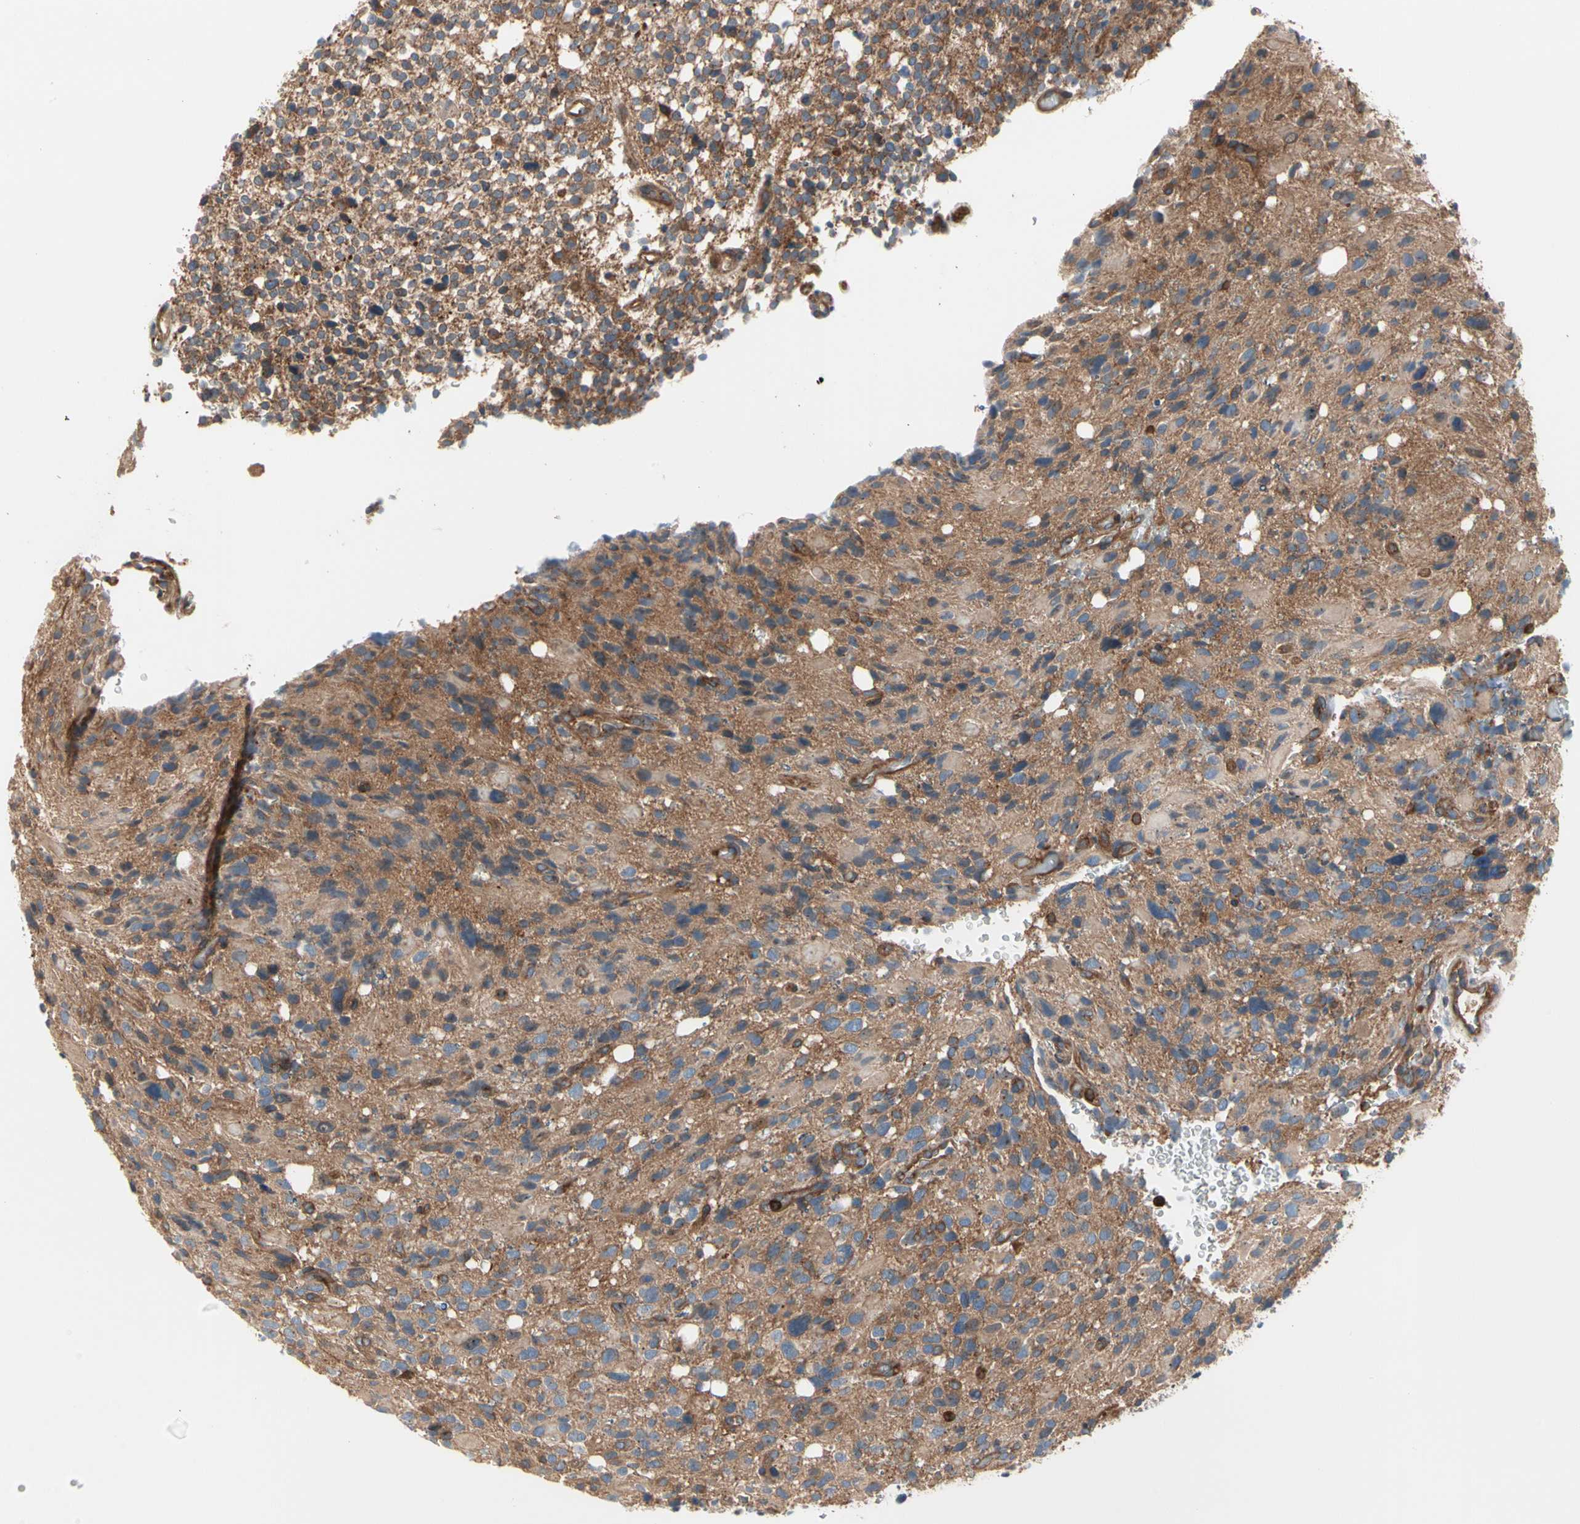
{"staining": {"intensity": "moderate", "quantity": ">75%", "location": "cytoplasmic/membranous"}, "tissue": "glioma", "cell_type": "Tumor cells", "image_type": "cancer", "snomed": [{"axis": "morphology", "description": "Glioma, malignant, High grade"}, {"axis": "topography", "description": "Brain"}], "caption": "Brown immunohistochemical staining in glioma reveals moderate cytoplasmic/membranous staining in approximately >75% of tumor cells. Using DAB (3,3'-diaminobenzidine) (brown) and hematoxylin (blue) stains, captured at high magnification using brightfield microscopy.", "gene": "ROCK1", "patient": {"sex": "male", "age": 48}}